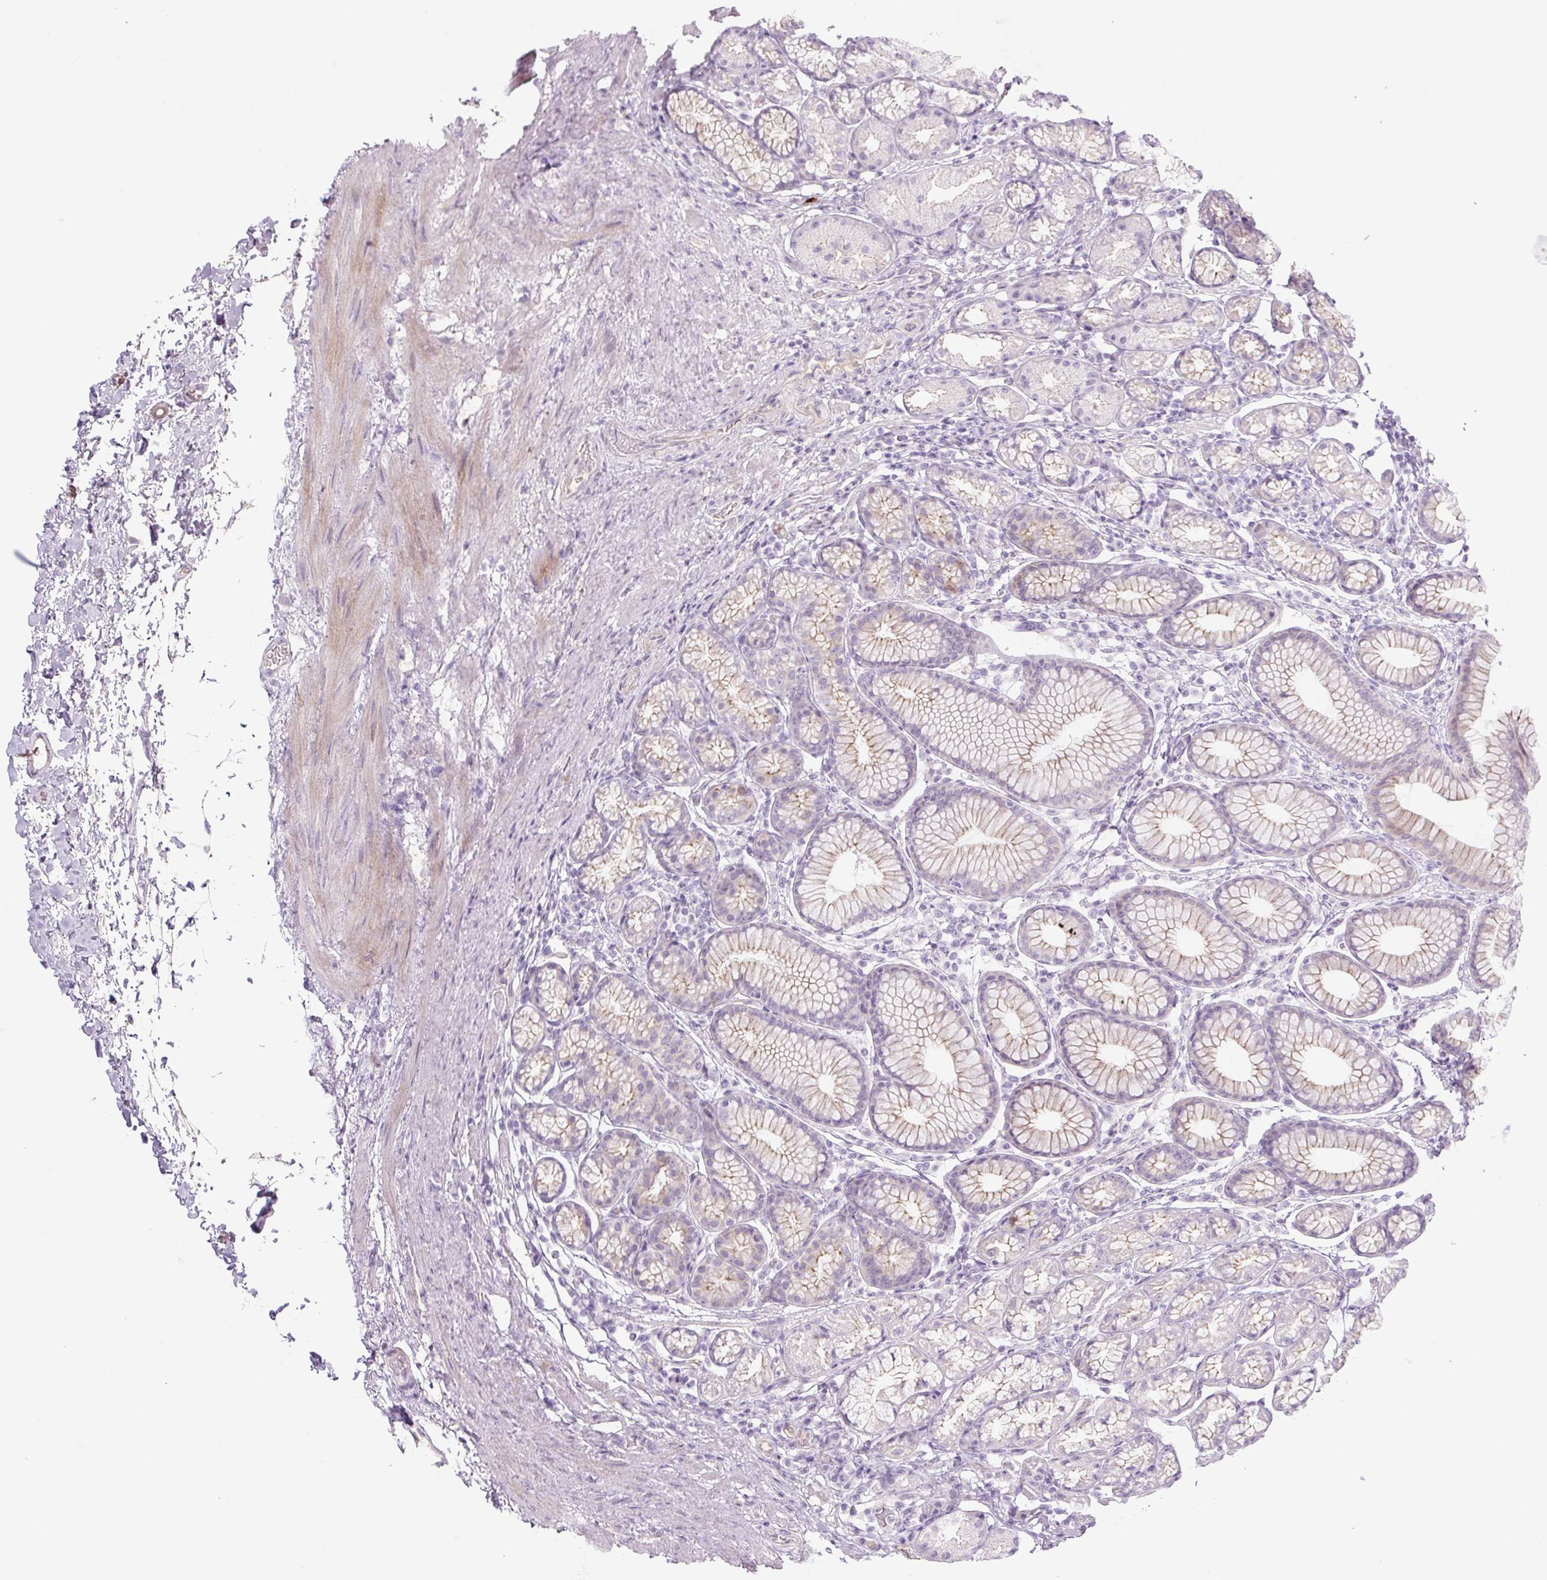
{"staining": {"intensity": "weak", "quantity": "25%-75%", "location": "cytoplasmic/membranous"}, "tissue": "stomach", "cell_type": "Glandular cells", "image_type": "normal", "snomed": [{"axis": "morphology", "description": "Normal tissue, NOS"}, {"axis": "topography", "description": "Stomach, lower"}], "caption": "Immunohistochemical staining of normal stomach displays low levels of weak cytoplasmic/membranous staining in about 25%-75% of glandular cells. (brown staining indicates protein expression, while blue staining denotes nuclei).", "gene": "PRM1", "patient": {"sex": "male", "age": 67}}